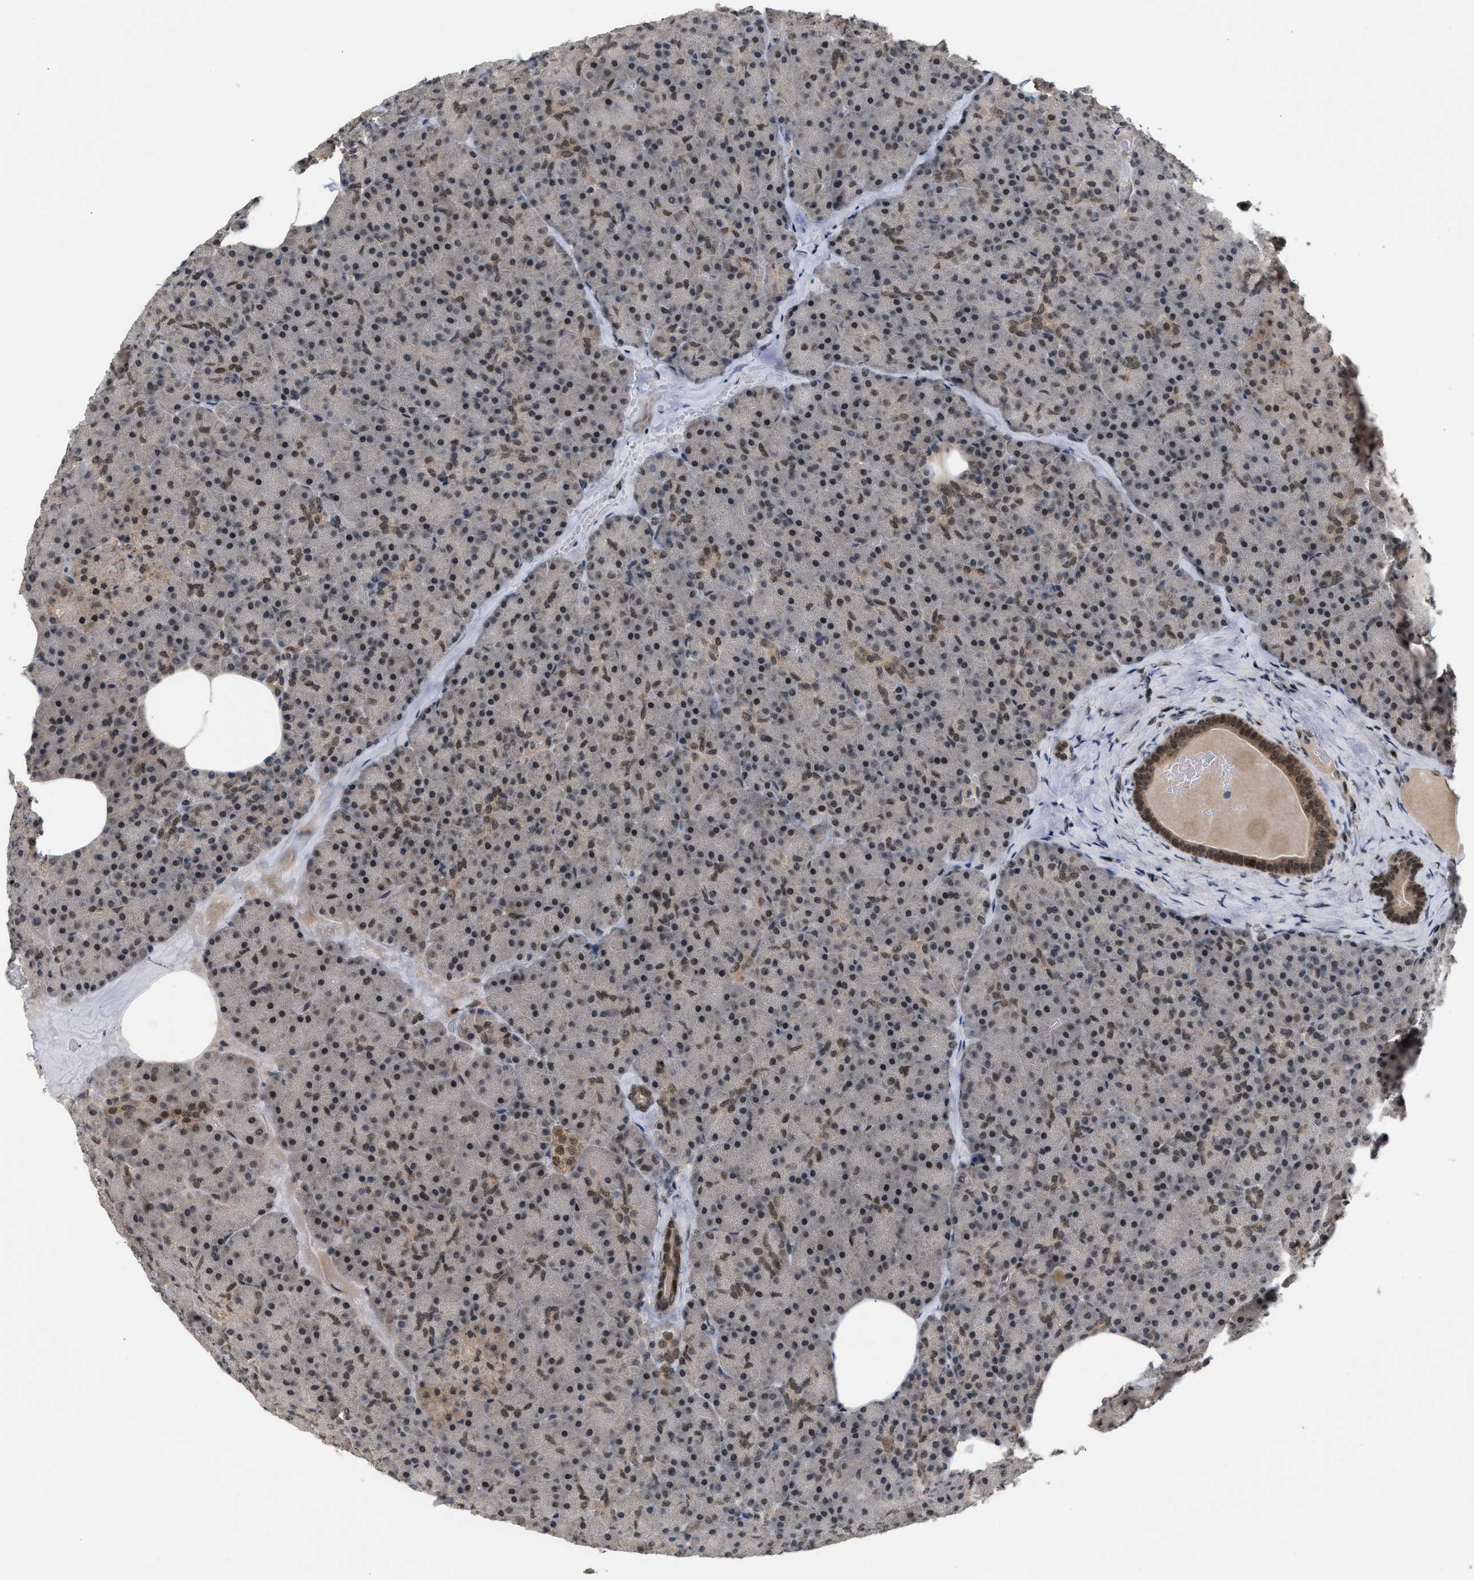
{"staining": {"intensity": "moderate", "quantity": ">75%", "location": "nuclear"}, "tissue": "pancreas", "cell_type": "Exocrine glandular cells", "image_type": "normal", "snomed": [{"axis": "morphology", "description": "Normal tissue, NOS"}, {"axis": "morphology", "description": "Carcinoid, malignant, NOS"}, {"axis": "topography", "description": "Pancreas"}], "caption": "DAB (3,3'-diaminobenzidine) immunohistochemical staining of unremarkable human pancreas displays moderate nuclear protein expression in about >75% of exocrine glandular cells.", "gene": "C9orf78", "patient": {"sex": "female", "age": 35}}